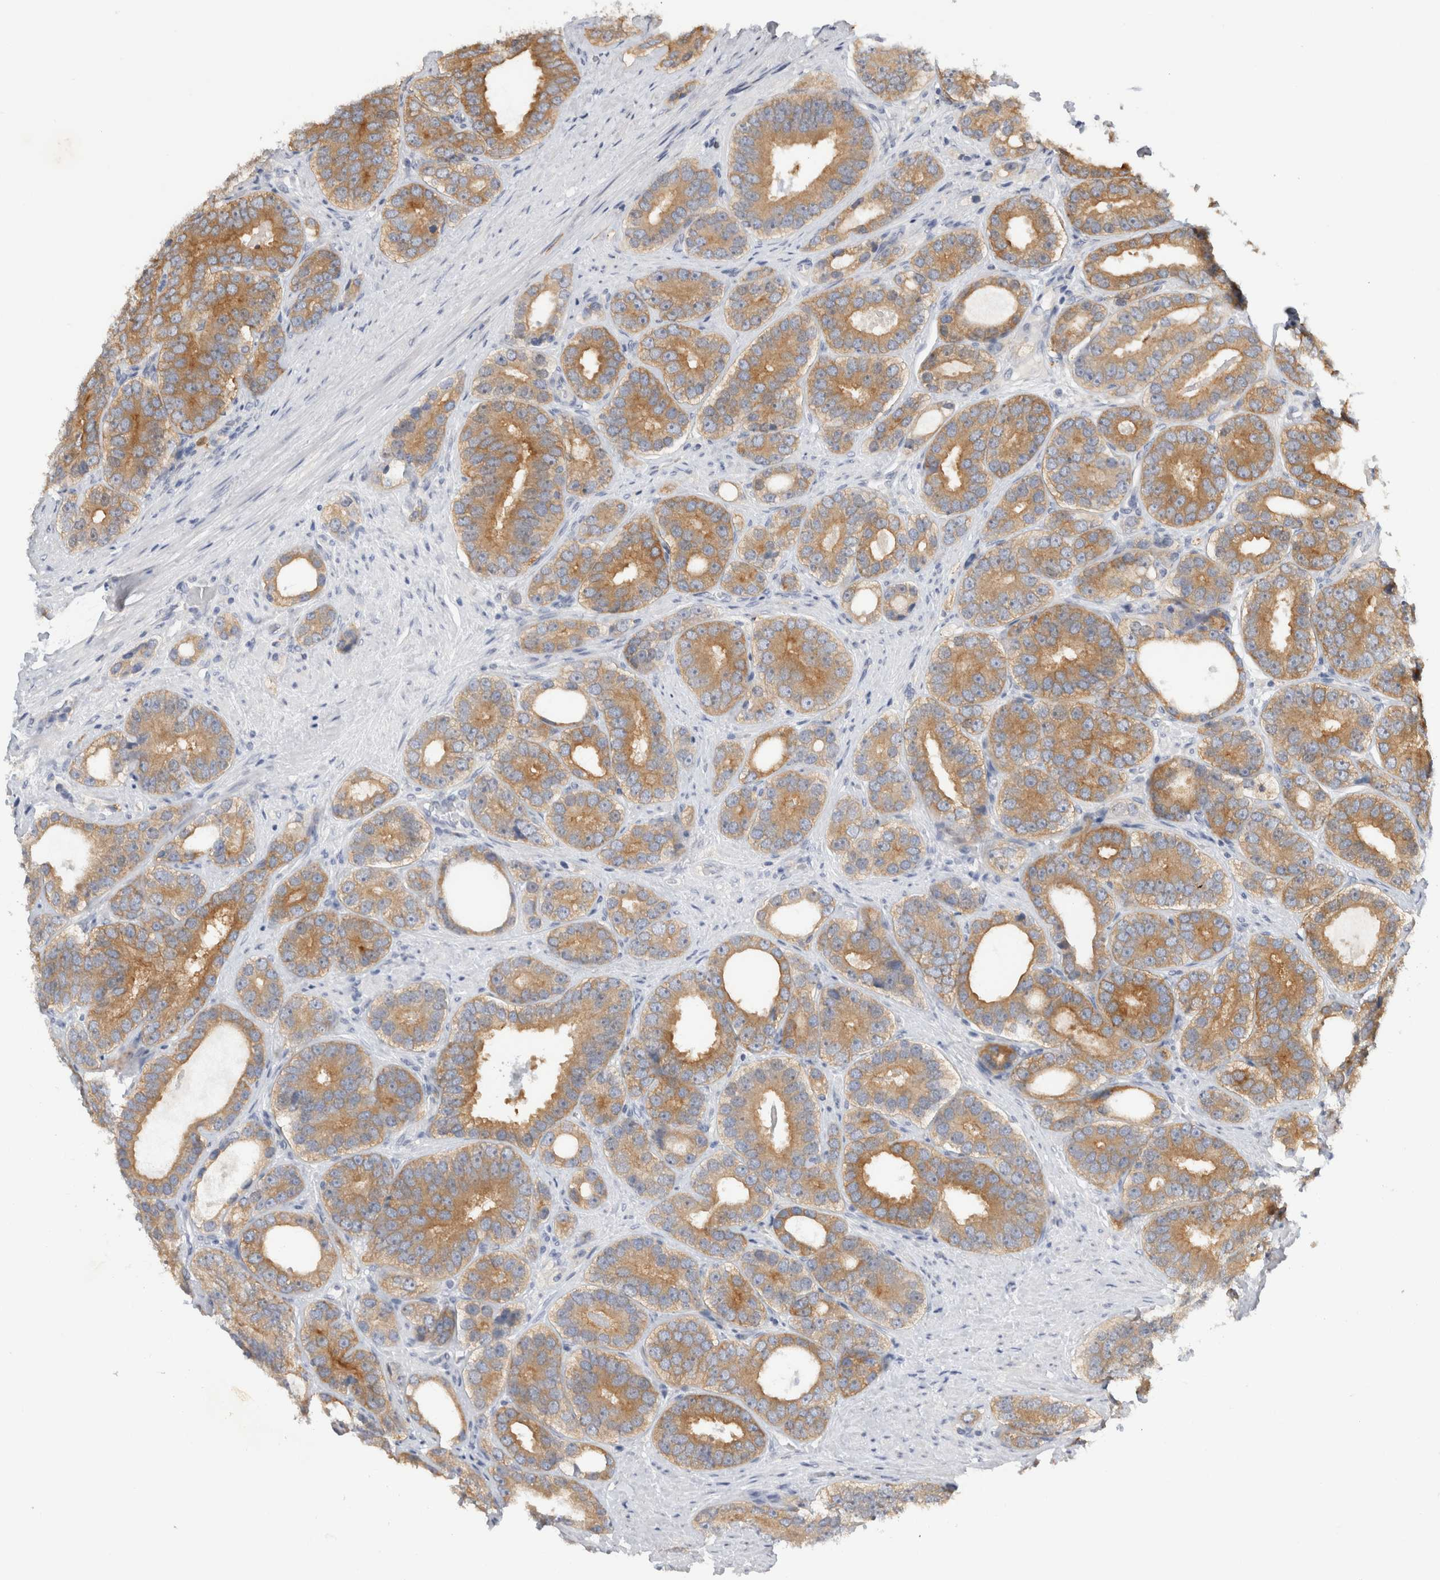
{"staining": {"intensity": "strong", "quantity": ">75%", "location": "cytoplasmic/membranous"}, "tissue": "prostate cancer", "cell_type": "Tumor cells", "image_type": "cancer", "snomed": [{"axis": "morphology", "description": "Adenocarcinoma, High grade"}, {"axis": "topography", "description": "Prostate"}], "caption": "Human prostate adenocarcinoma (high-grade) stained for a protein (brown) shows strong cytoplasmic/membranous positive staining in approximately >75% of tumor cells.", "gene": "NEDD4L", "patient": {"sex": "male", "age": 56}}